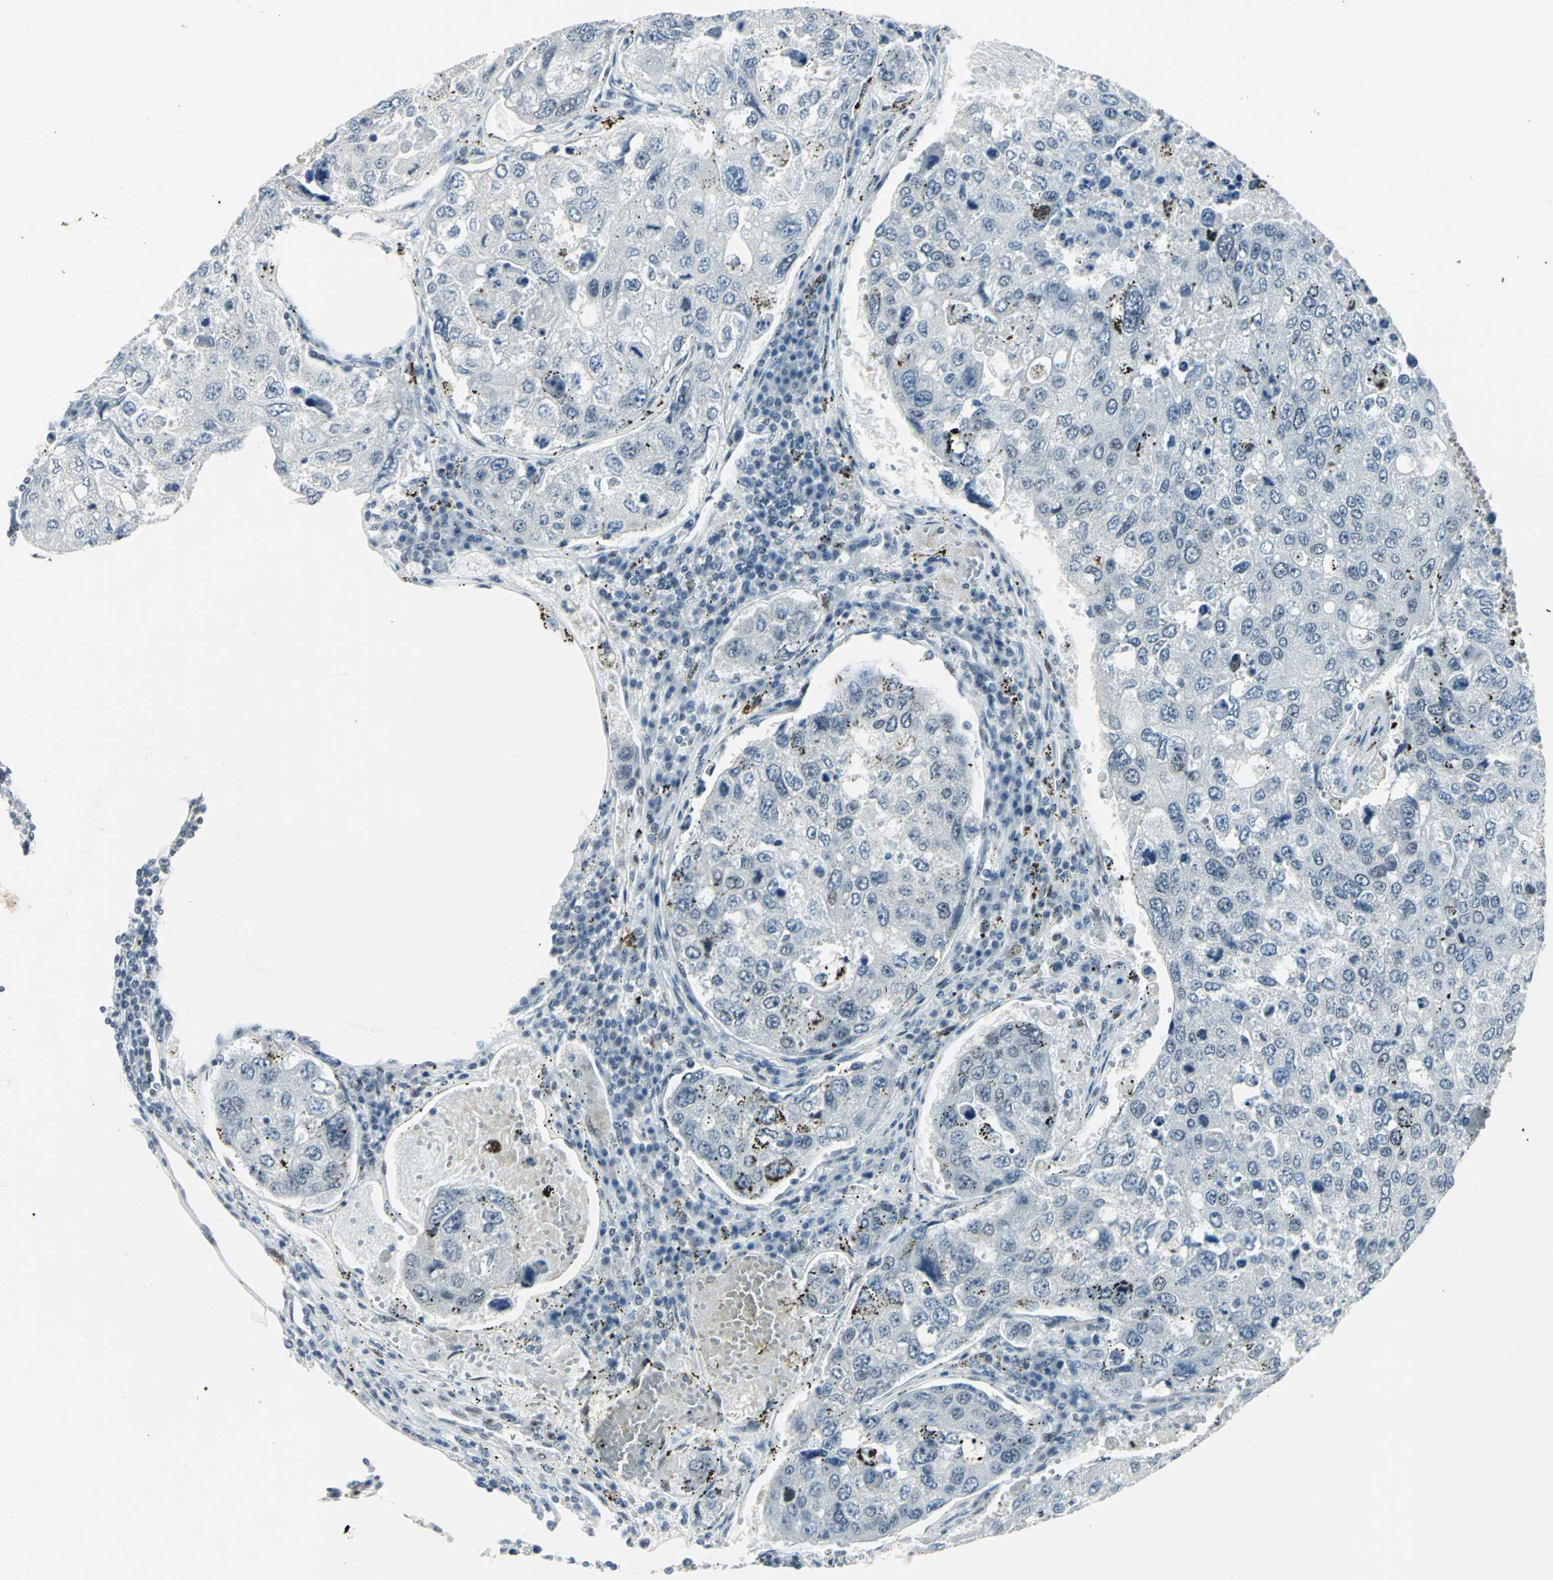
{"staining": {"intensity": "weak", "quantity": "<25%", "location": "nuclear"}, "tissue": "urothelial cancer", "cell_type": "Tumor cells", "image_type": "cancer", "snomed": [{"axis": "morphology", "description": "Urothelial carcinoma, High grade"}, {"axis": "topography", "description": "Lymph node"}, {"axis": "topography", "description": "Urinary bladder"}], "caption": "DAB (3,3'-diaminobenzidine) immunohistochemical staining of urothelial carcinoma (high-grade) shows no significant staining in tumor cells.", "gene": "MEIS2", "patient": {"sex": "male", "age": 51}}